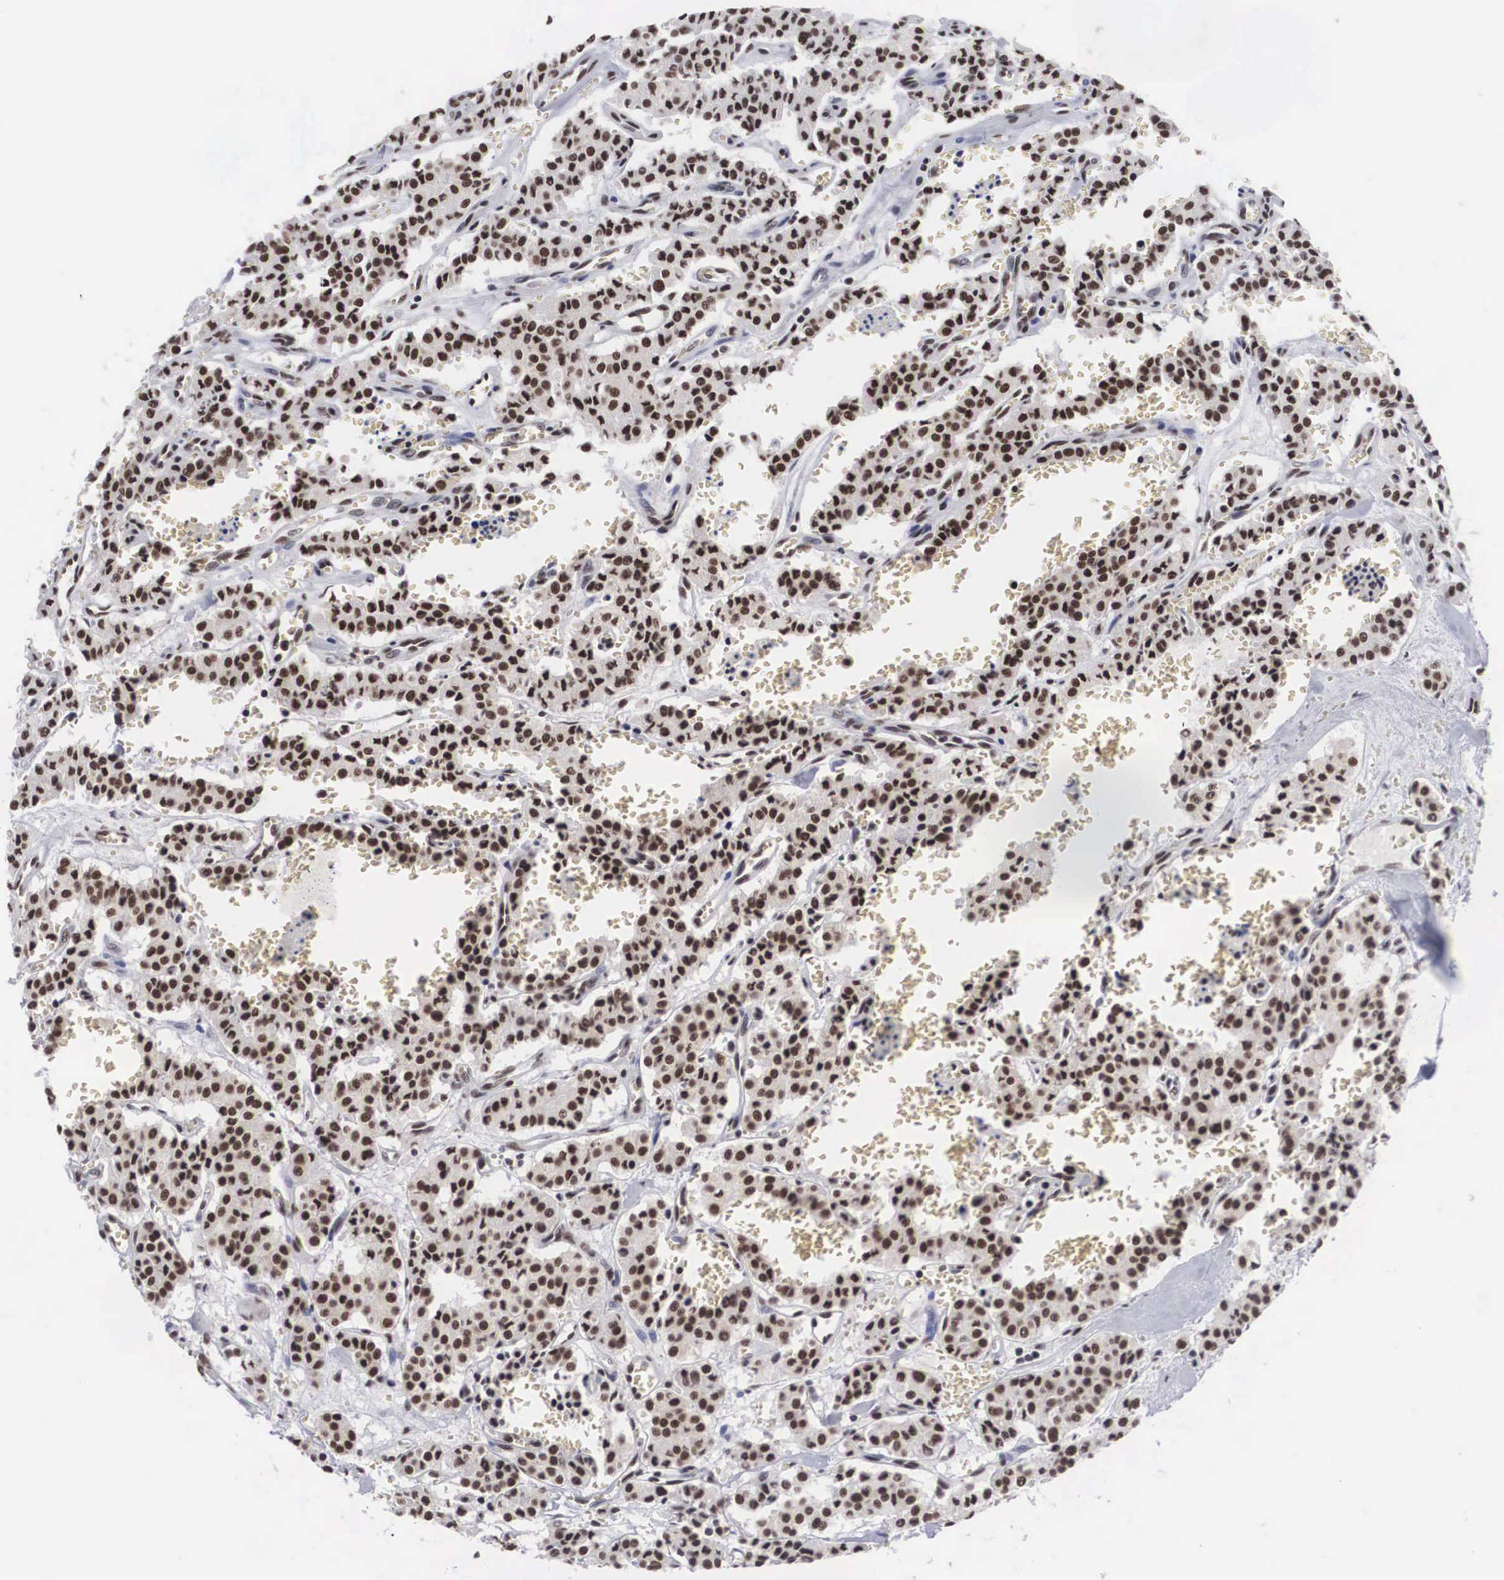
{"staining": {"intensity": "moderate", "quantity": ">75%", "location": "nuclear"}, "tissue": "carcinoid", "cell_type": "Tumor cells", "image_type": "cancer", "snomed": [{"axis": "morphology", "description": "Carcinoid, malignant, NOS"}, {"axis": "topography", "description": "Bronchus"}], "caption": "DAB (3,3'-diaminobenzidine) immunohistochemical staining of human carcinoid (malignant) demonstrates moderate nuclear protein expression in approximately >75% of tumor cells.", "gene": "ACIN1", "patient": {"sex": "male", "age": 55}}